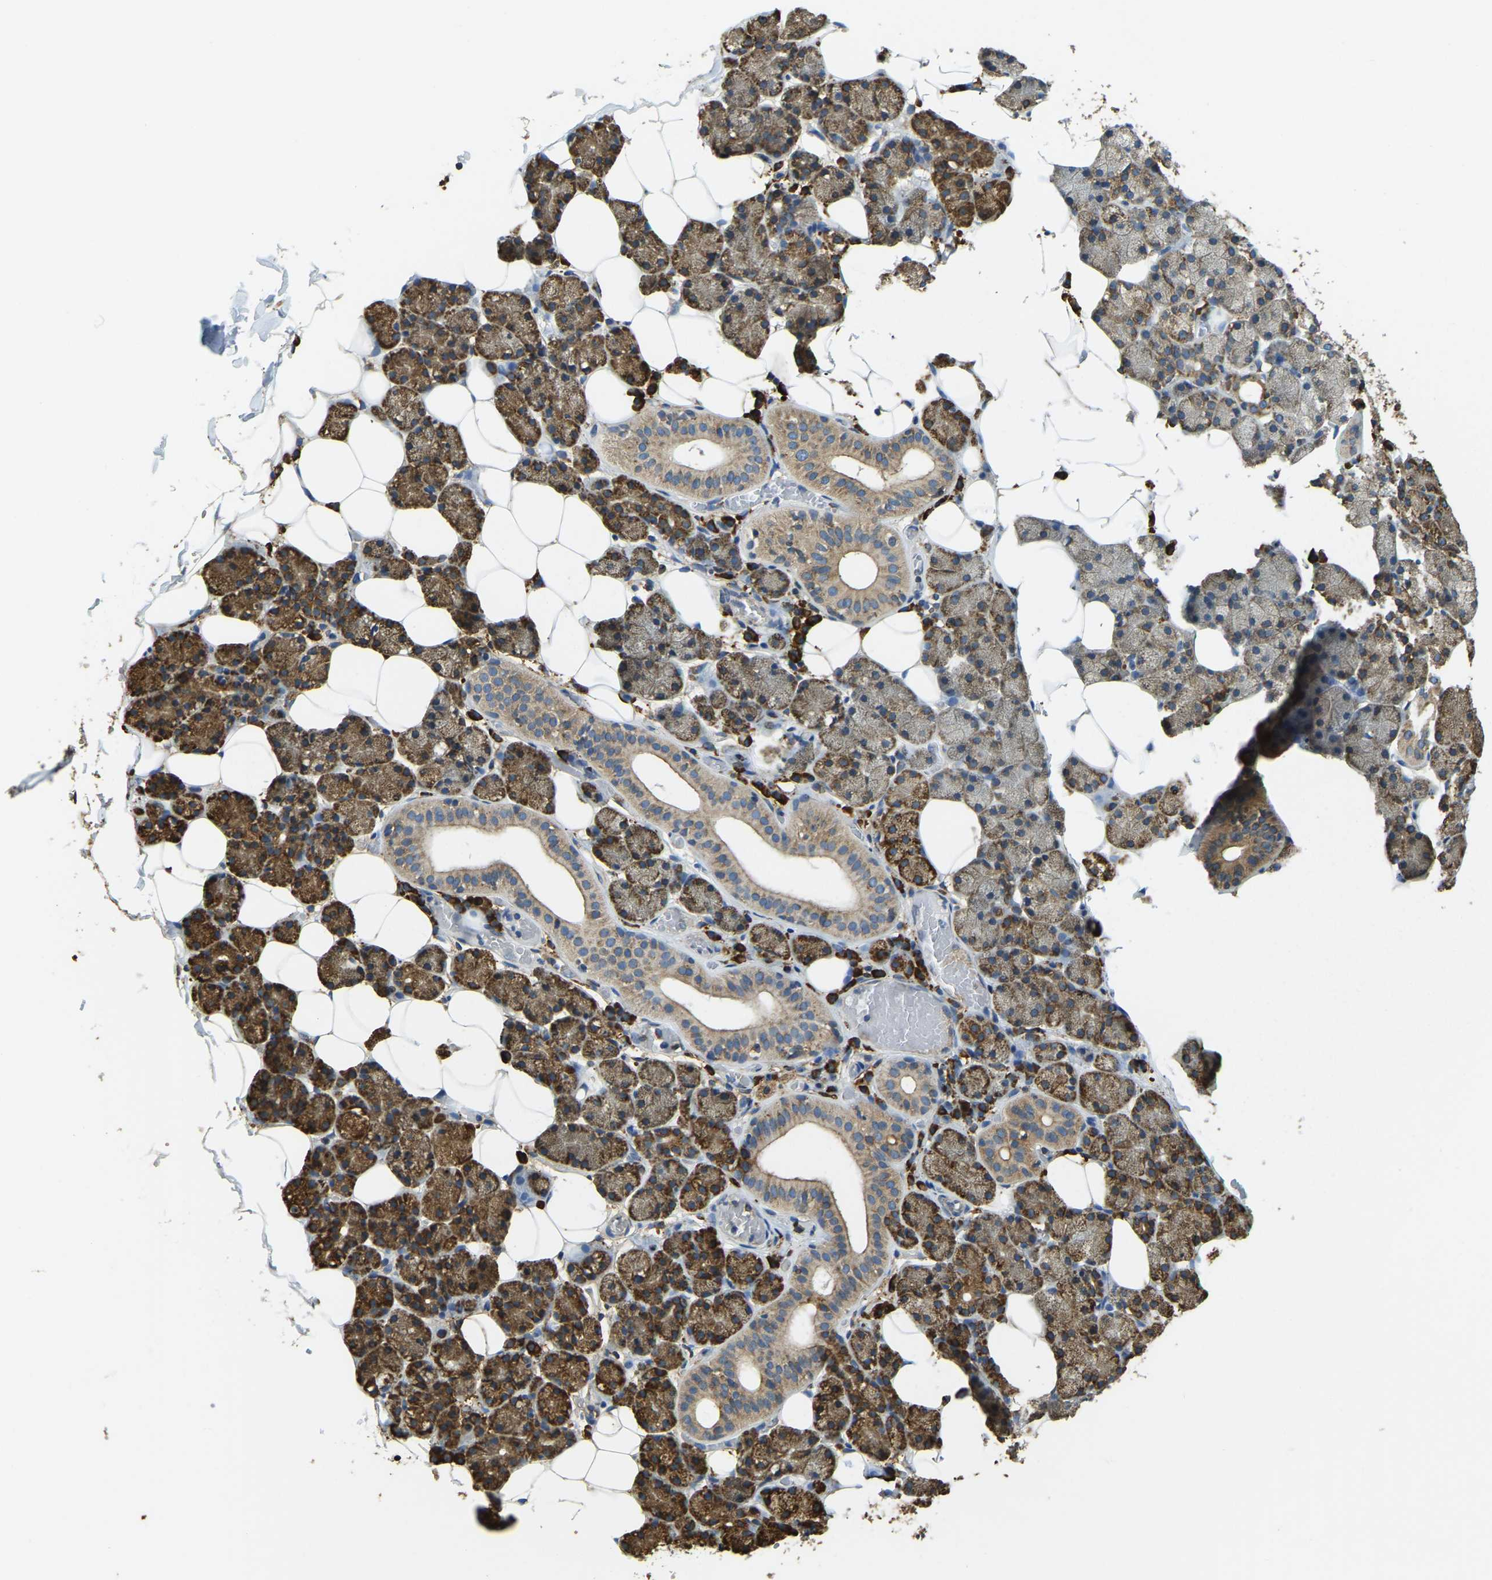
{"staining": {"intensity": "strong", "quantity": "25%-75%", "location": "cytoplasmic/membranous"}, "tissue": "salivary gland", "cell_type": "Glandular cells", "image_type": "normal", "snomed": [{"axis": "morphology", "description": "Normal tissue, NOS"}, {"axis": "topography", "description": "Salivary gland"}], "caption": "About 25%-75% of glandular cells in normal salivary gland demonstrate strong cytoplasmic/membranous protein staining as visualized by brown immunohistochemical staining.", "gene": "RNF115", "patient": {"sex": "female", "age": 33}}